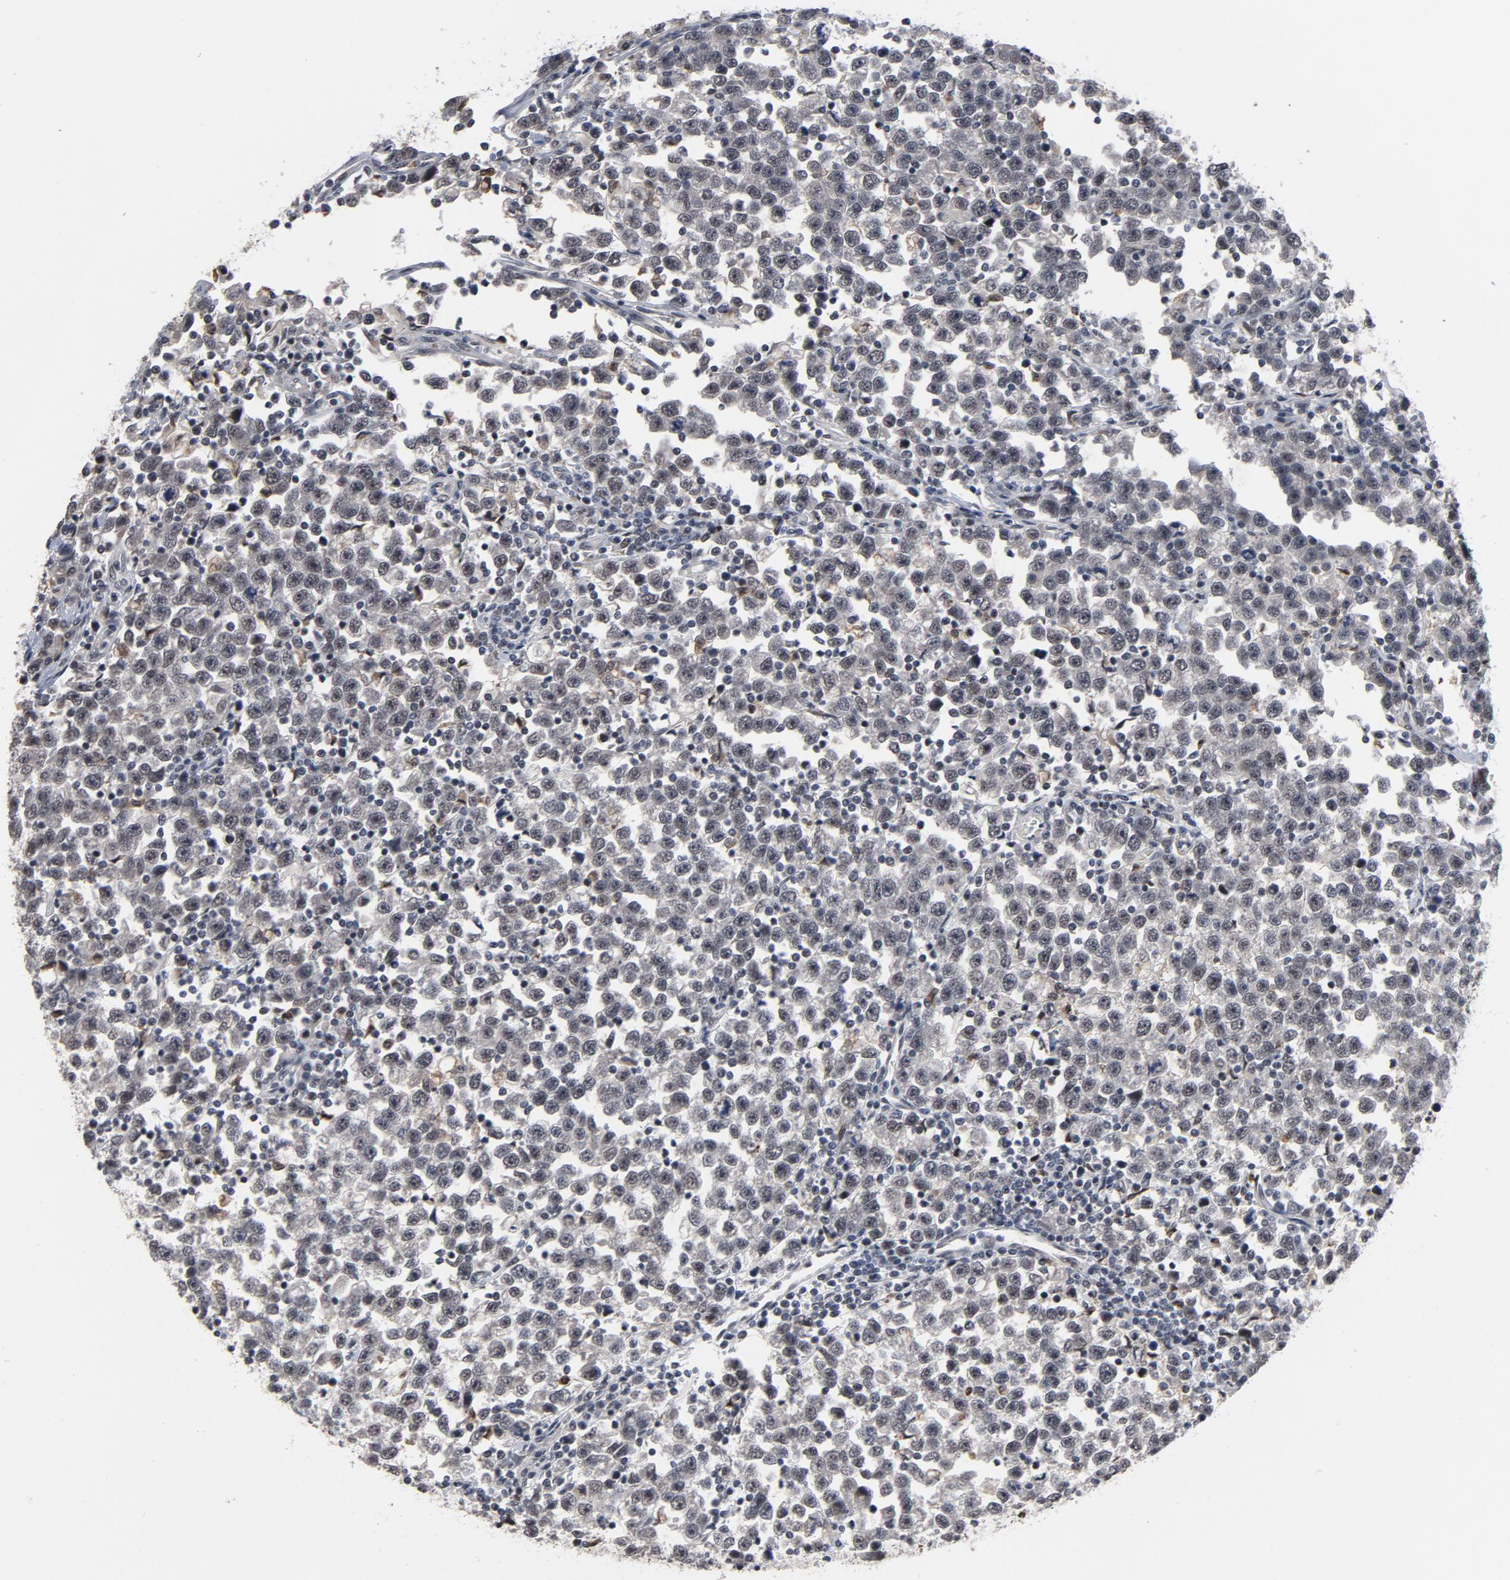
{"staining": {"intensity": "negative", "quantity": "none", "location": "none"}, "tissue": "testis cancer", "cell_type": "Tumor cells", "image_type": "cancer", "snomed": [{"axis": "morphology", "description": "Seminoma, NOS"}, {"axis": "topography", "description": "Testis"}], "caption": "Tumor cells show no significant protein staining in seminoma (testis).", "gene": "RTL5", "patient": {"sex": "male", "age": 43}}